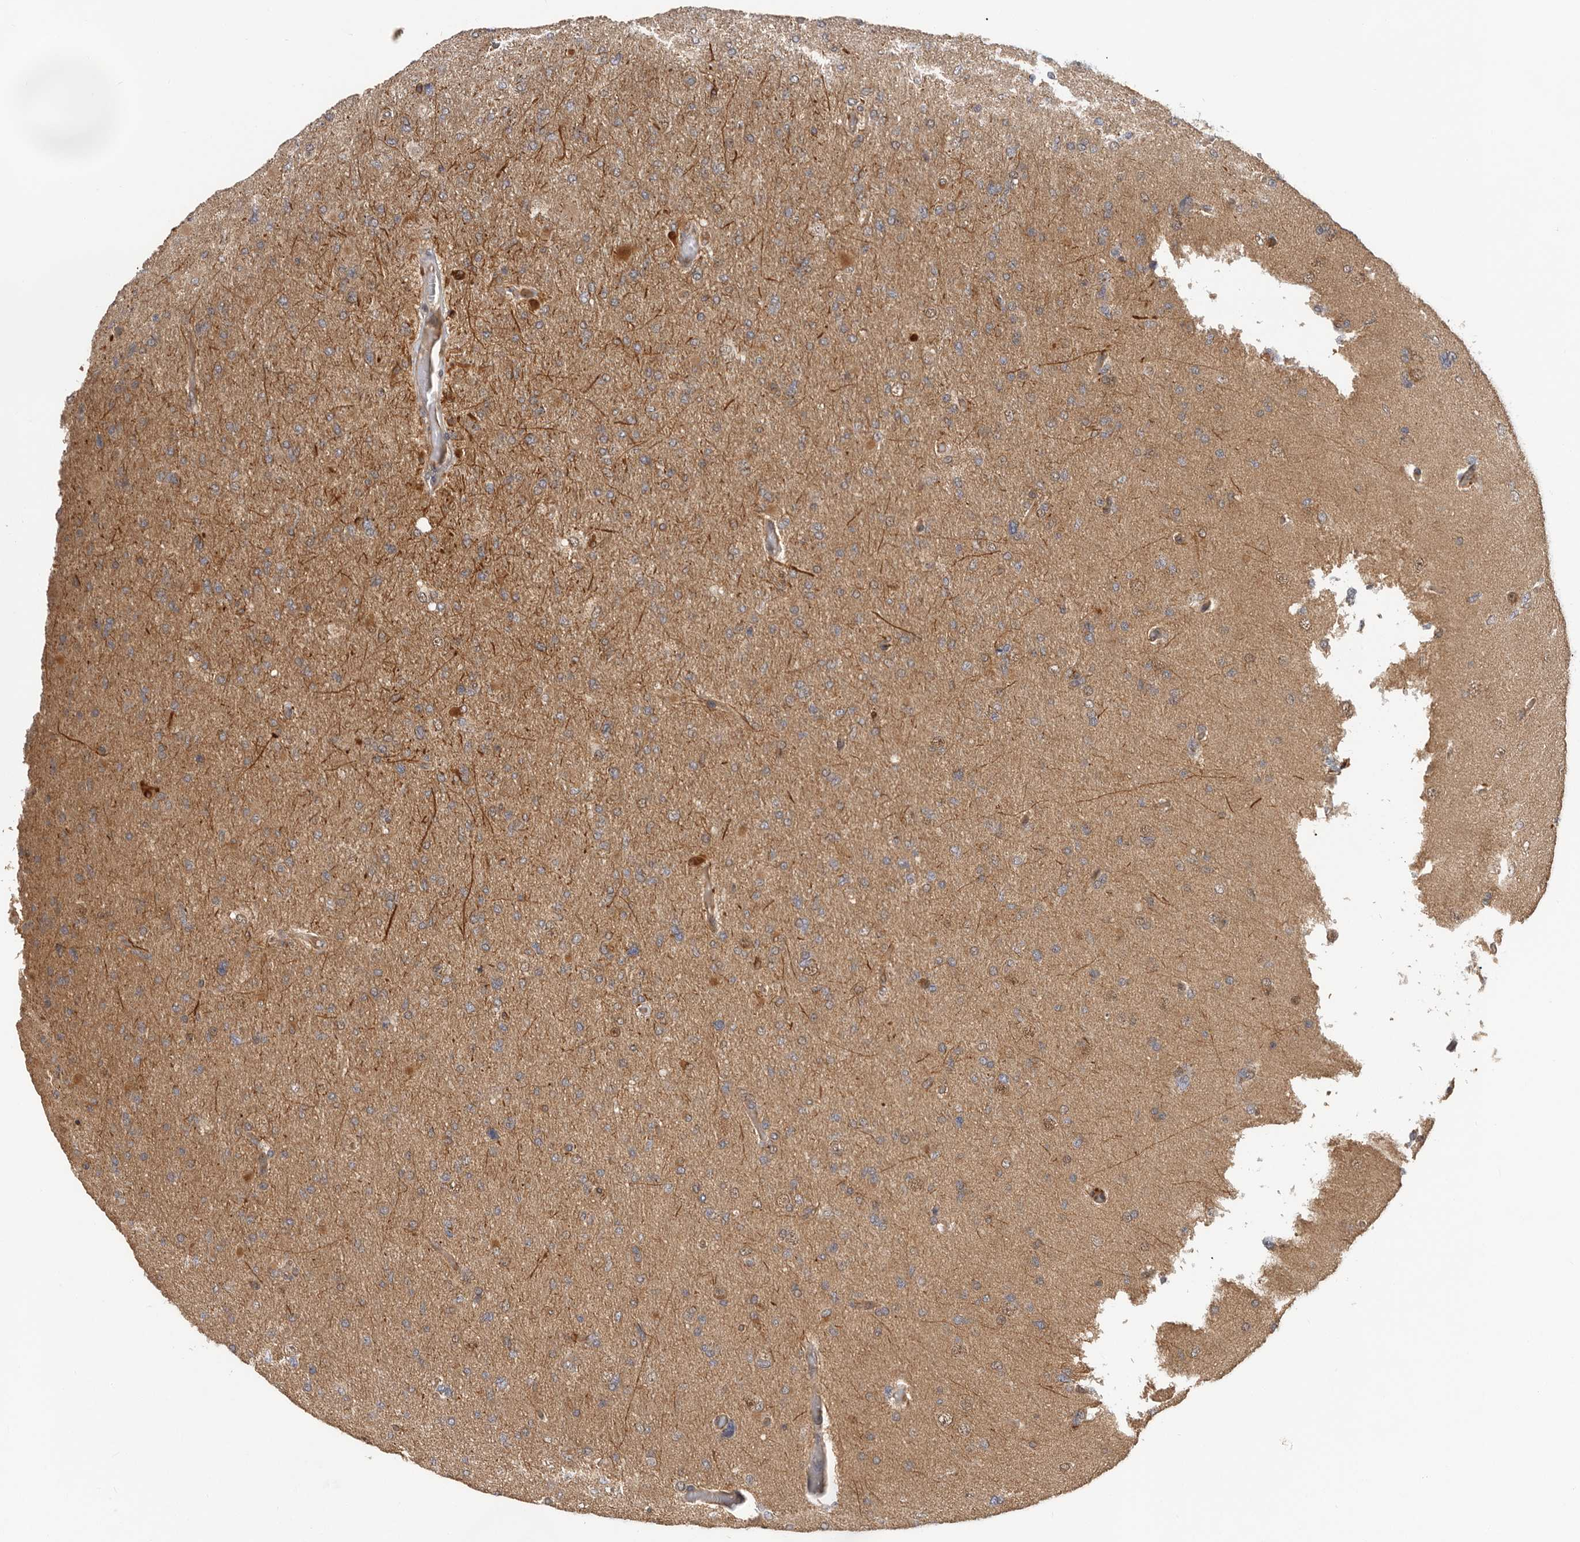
{"staining": {"intensity": "moderate", "quantity": "<25%", "location": "cytoplasmic/membranous"}, "tissue": "glioma", "cell_type": "Tumor cells", "image_type": "cancer", "snomed": [{"axis": "morphology", "description": "Glioma, malignant, High grade"}, {"axis": "topography", "description": "Cerebral cortex"}], "caption": "The image displays a brown stain indicating the presence of a protein in the cytoplasmic/membranous of tumor cells in glioma. (DAB (3,3'-diaminobenzidine) IHC with brightfield microscopy, high magnification).", "gene": "RNF157", "patient": {"sex": "female", "age": 36}}